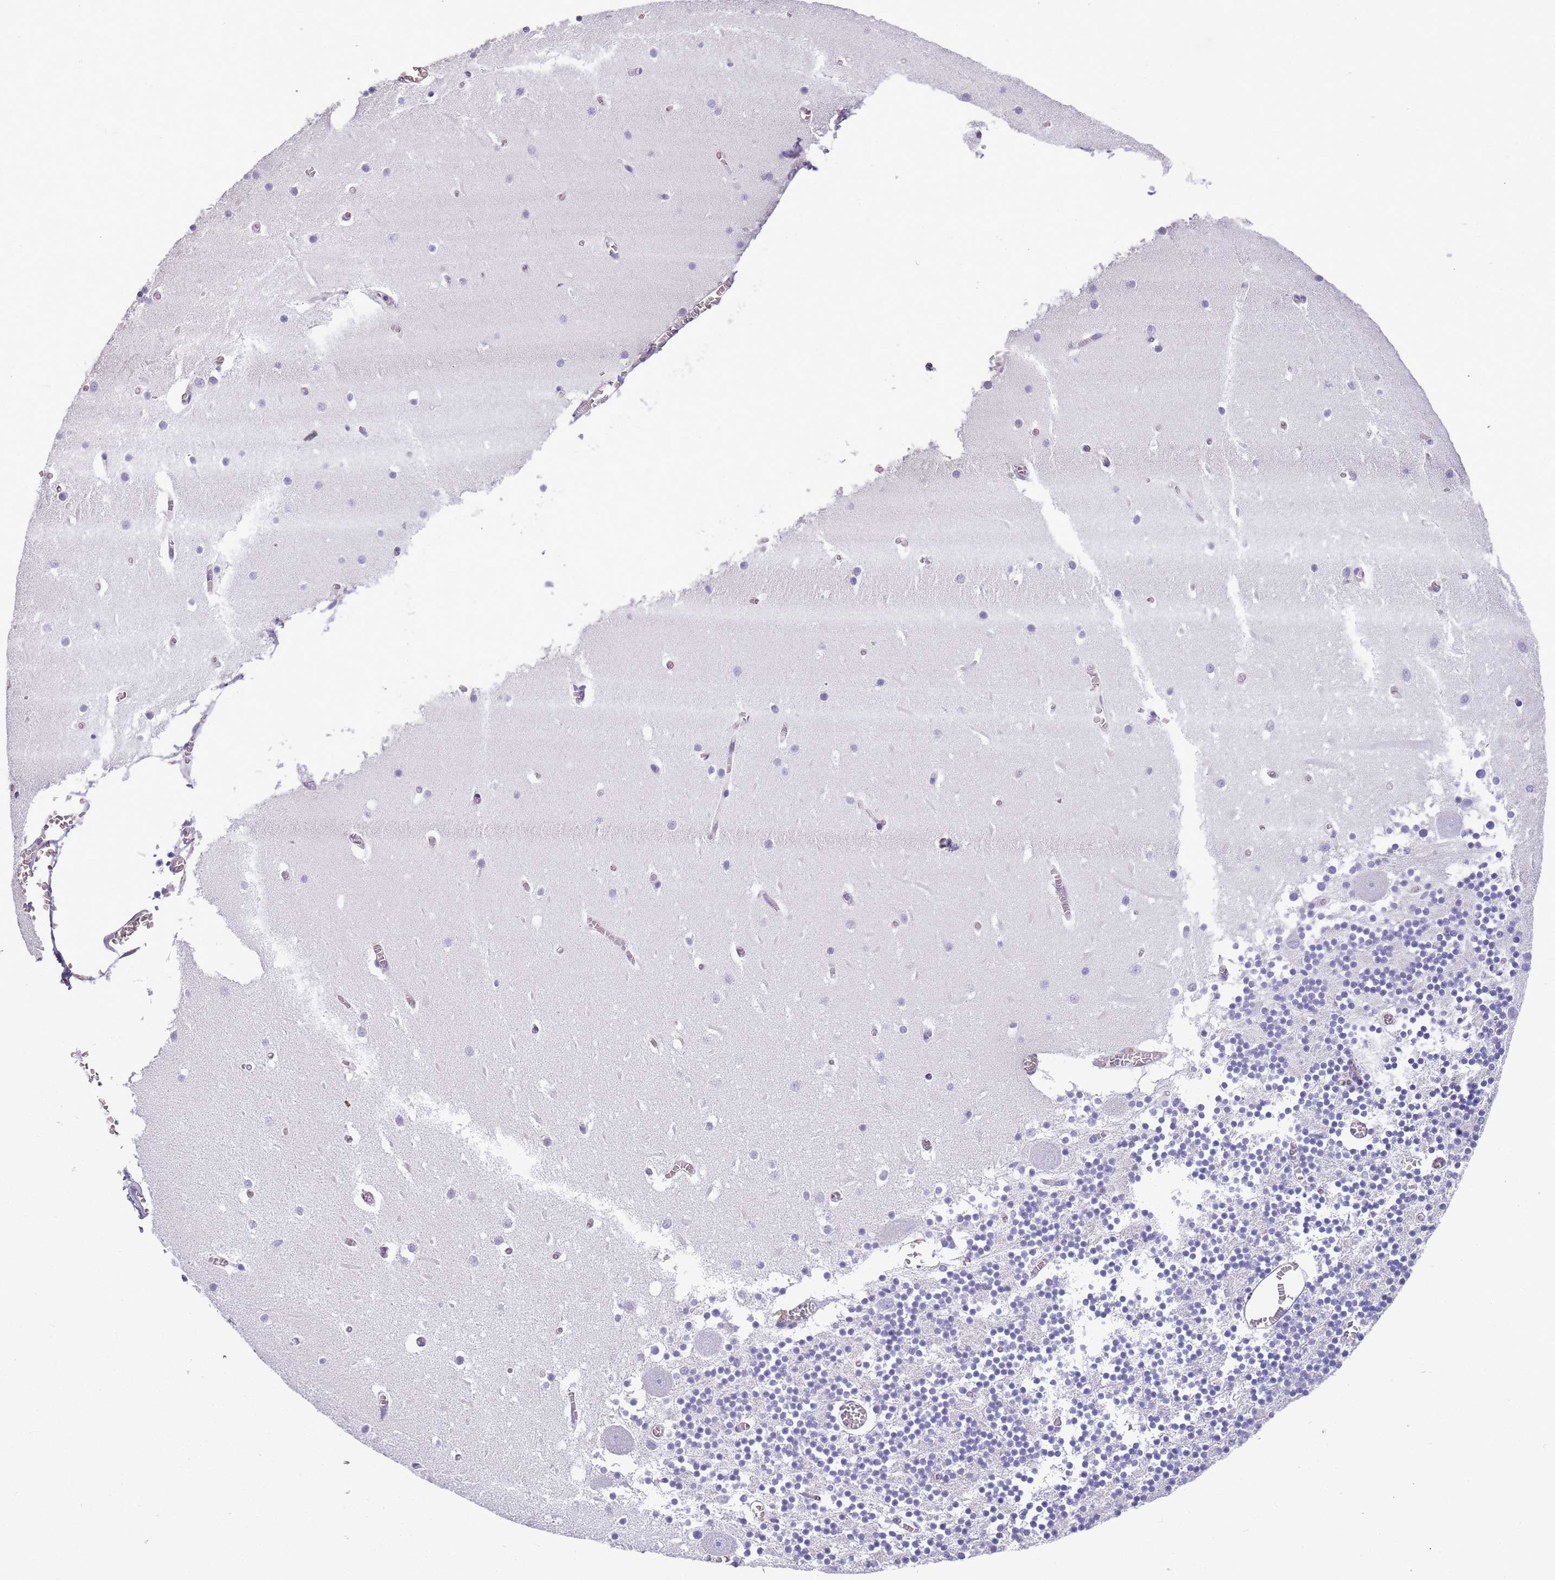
{"staining": {"intensity": "negative", "quantity": "none", "location": "none"}, "tissue": "cerebellum", "cell_type": "Cells in granular layer", "image_type": "normal", "snomed": [{"axis": "morphology", "description": "Normal tissue, NOS"}, {"axis": "topography", "description": "Cerebellum"}], "caption": "Immunohistochemistry (IHC) photomicrograph of benign human cerebellum stained for a protein (brown), which reveals no positivity in cells in granular layer. (IHC, brightfield microscopy, high magnification).", "gene": "CTRC", "patient": {"sex": "female", "age": 28}}